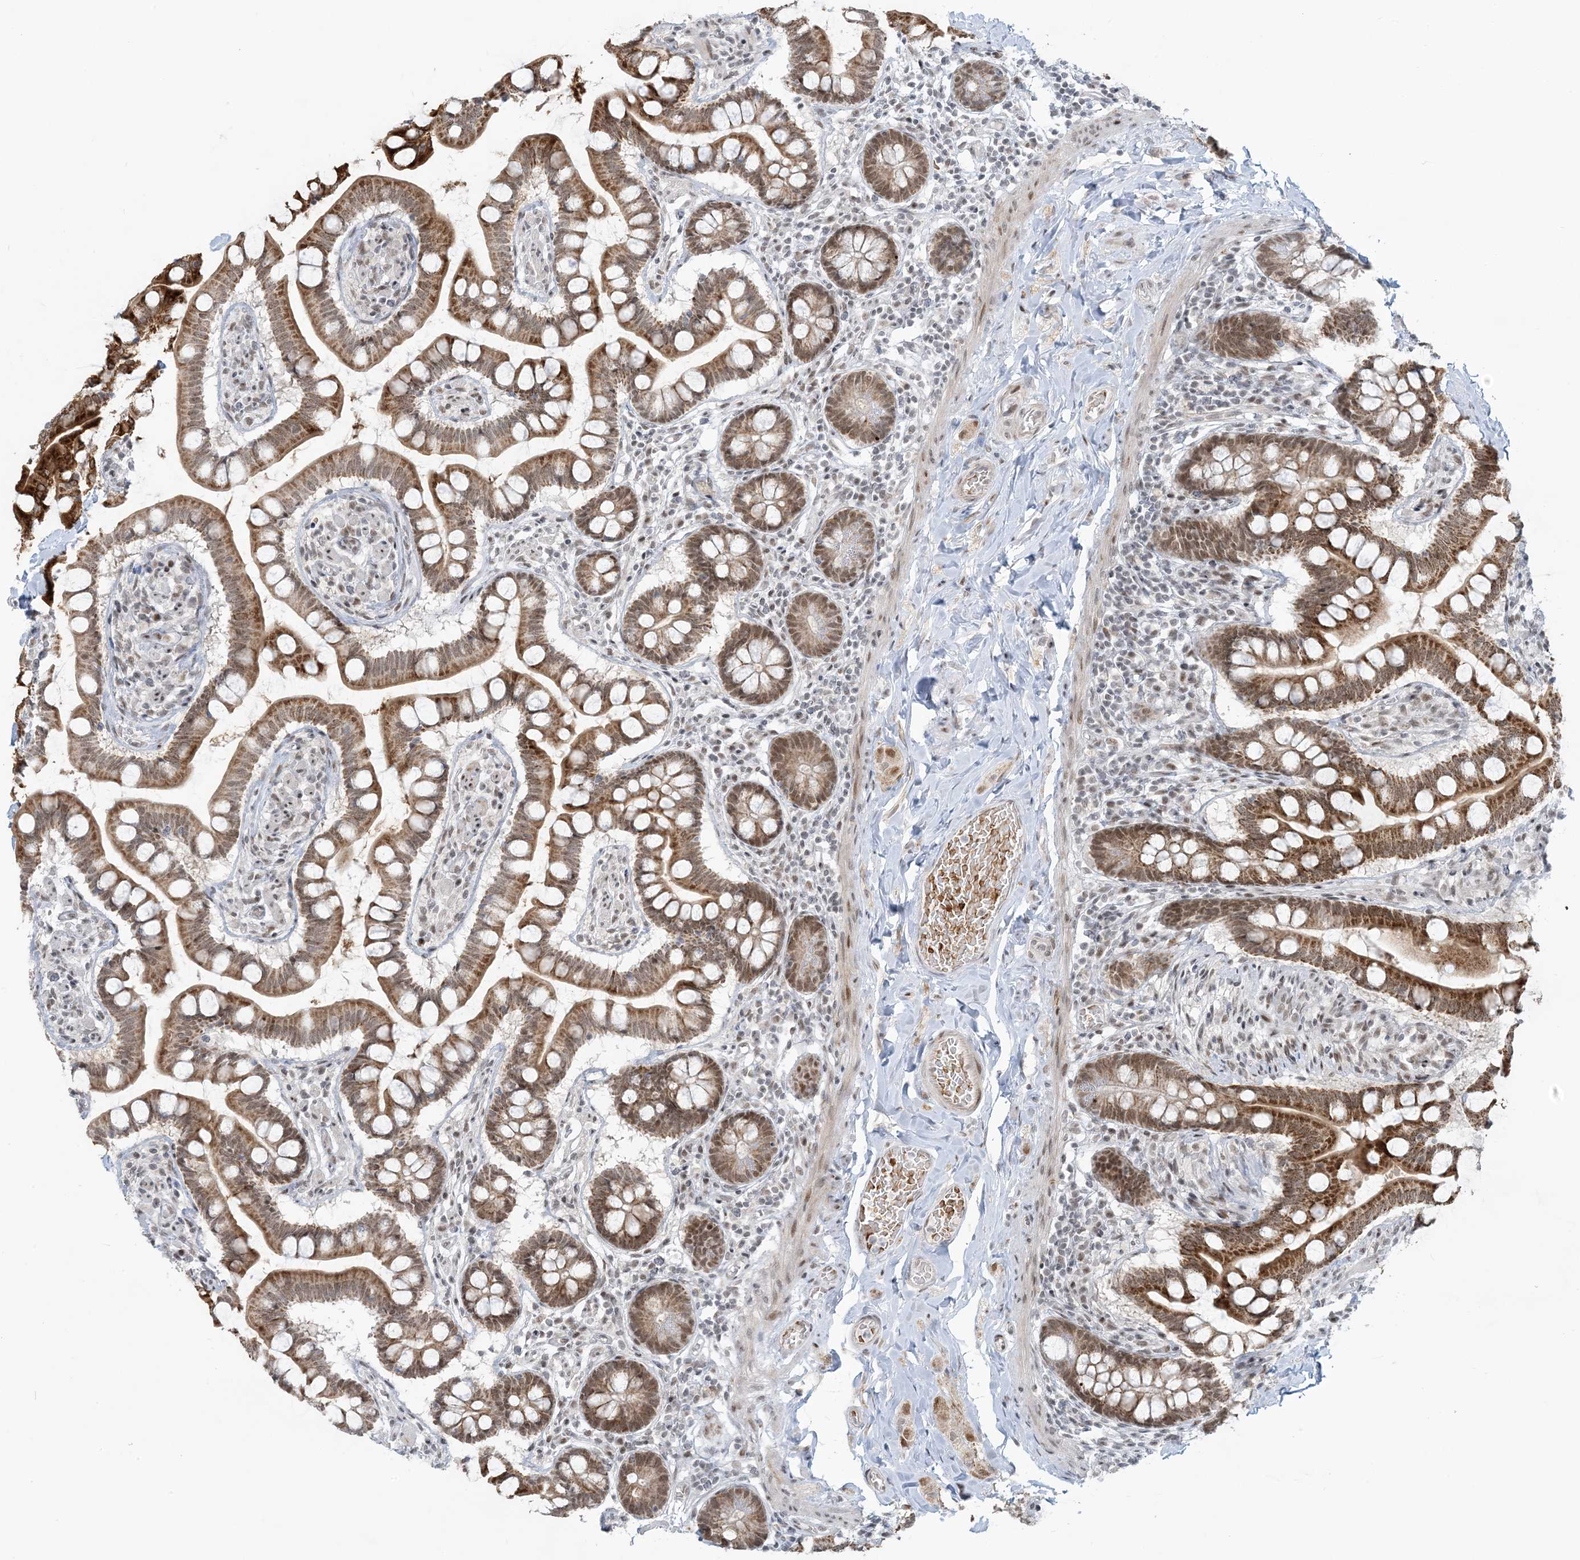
{"staining": {"intensity": "moderate", "quantity": ">75%", "location": "cytoplasmic/membranous,nuclear"}, "tissue": "small intestine", "cell_type": "Glandular cells", "image_type": "normal", "snomed": [{"axis": "morphology", "description": "Normal tissue, NOS"}, {"axis": "topography", "description": "Small intestine"}], "caption": "Immunohistochemistry (IHC) of benign small intestine exhibits medium levels of moderate cytoplasmic/membranous,nuclear expression in about >75% of glandular cells. (Brightfield microscopy of DAB IHC at high magnification).", "gene": "ECT2L", "patient": {"sex": "male", "age": 41}}